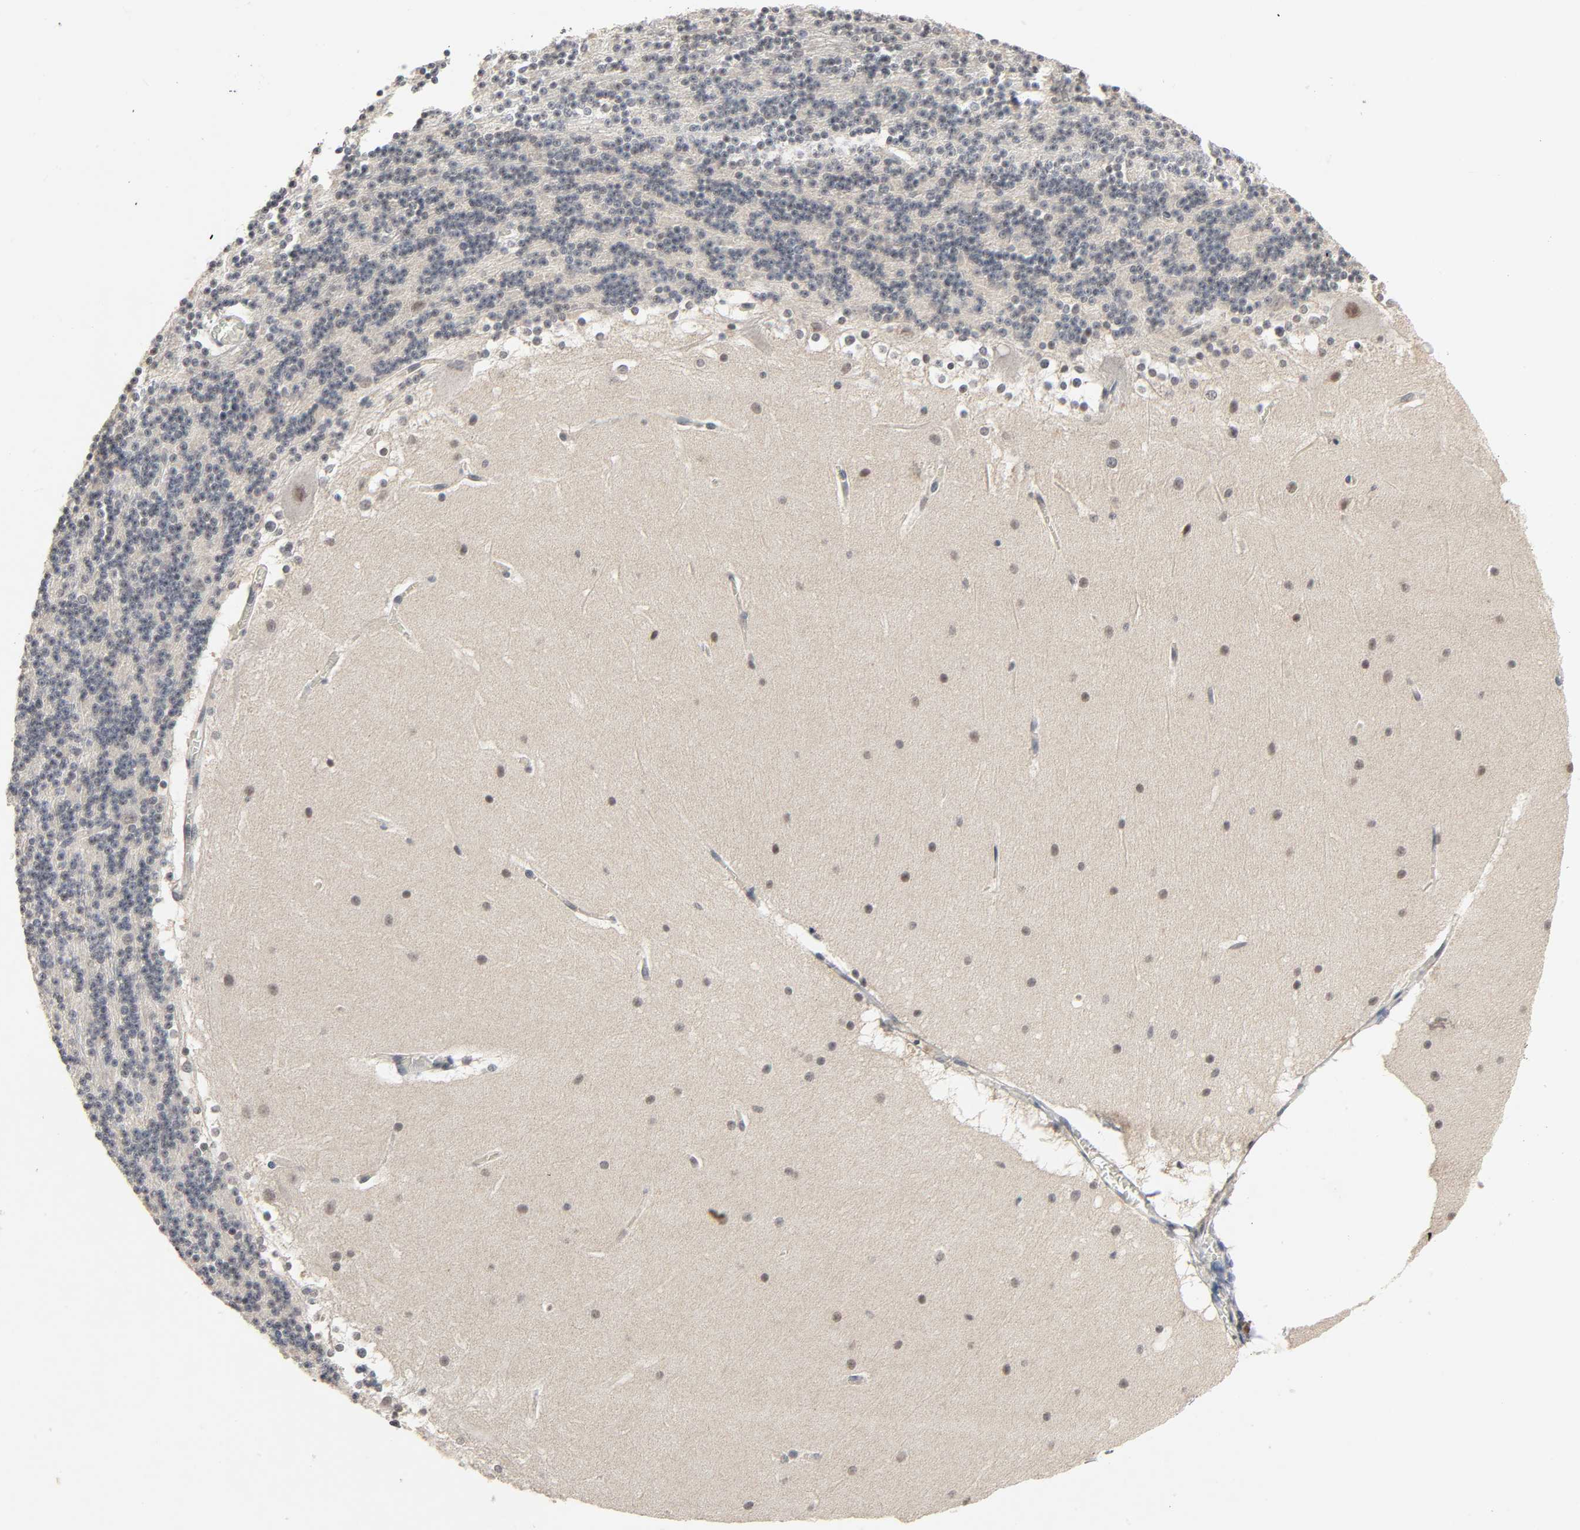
{"staining": {"intensity": "weak", "quantity": "25%-75%", "location": "nuclear"}, "tissue": "cerebellum", "cell_type": "Cells in molecular layer", "image_type": "normal", "snomed": [{"axis": "morphology", "description": "Normal tissue, NOS"}, {"axis": "topography", "description": "Cerebellum"}], "caption": "A brown stain labels weak nuclear staining of a protein in cells in molecular layer of unremarkable human cerebellum. (DAB (3,3'-diaminobenzidine) IHC with brightfield microscopy, high magnification).", "gene": "MAPKAPK5", "patient": {"sex": "female", "age": 19}}